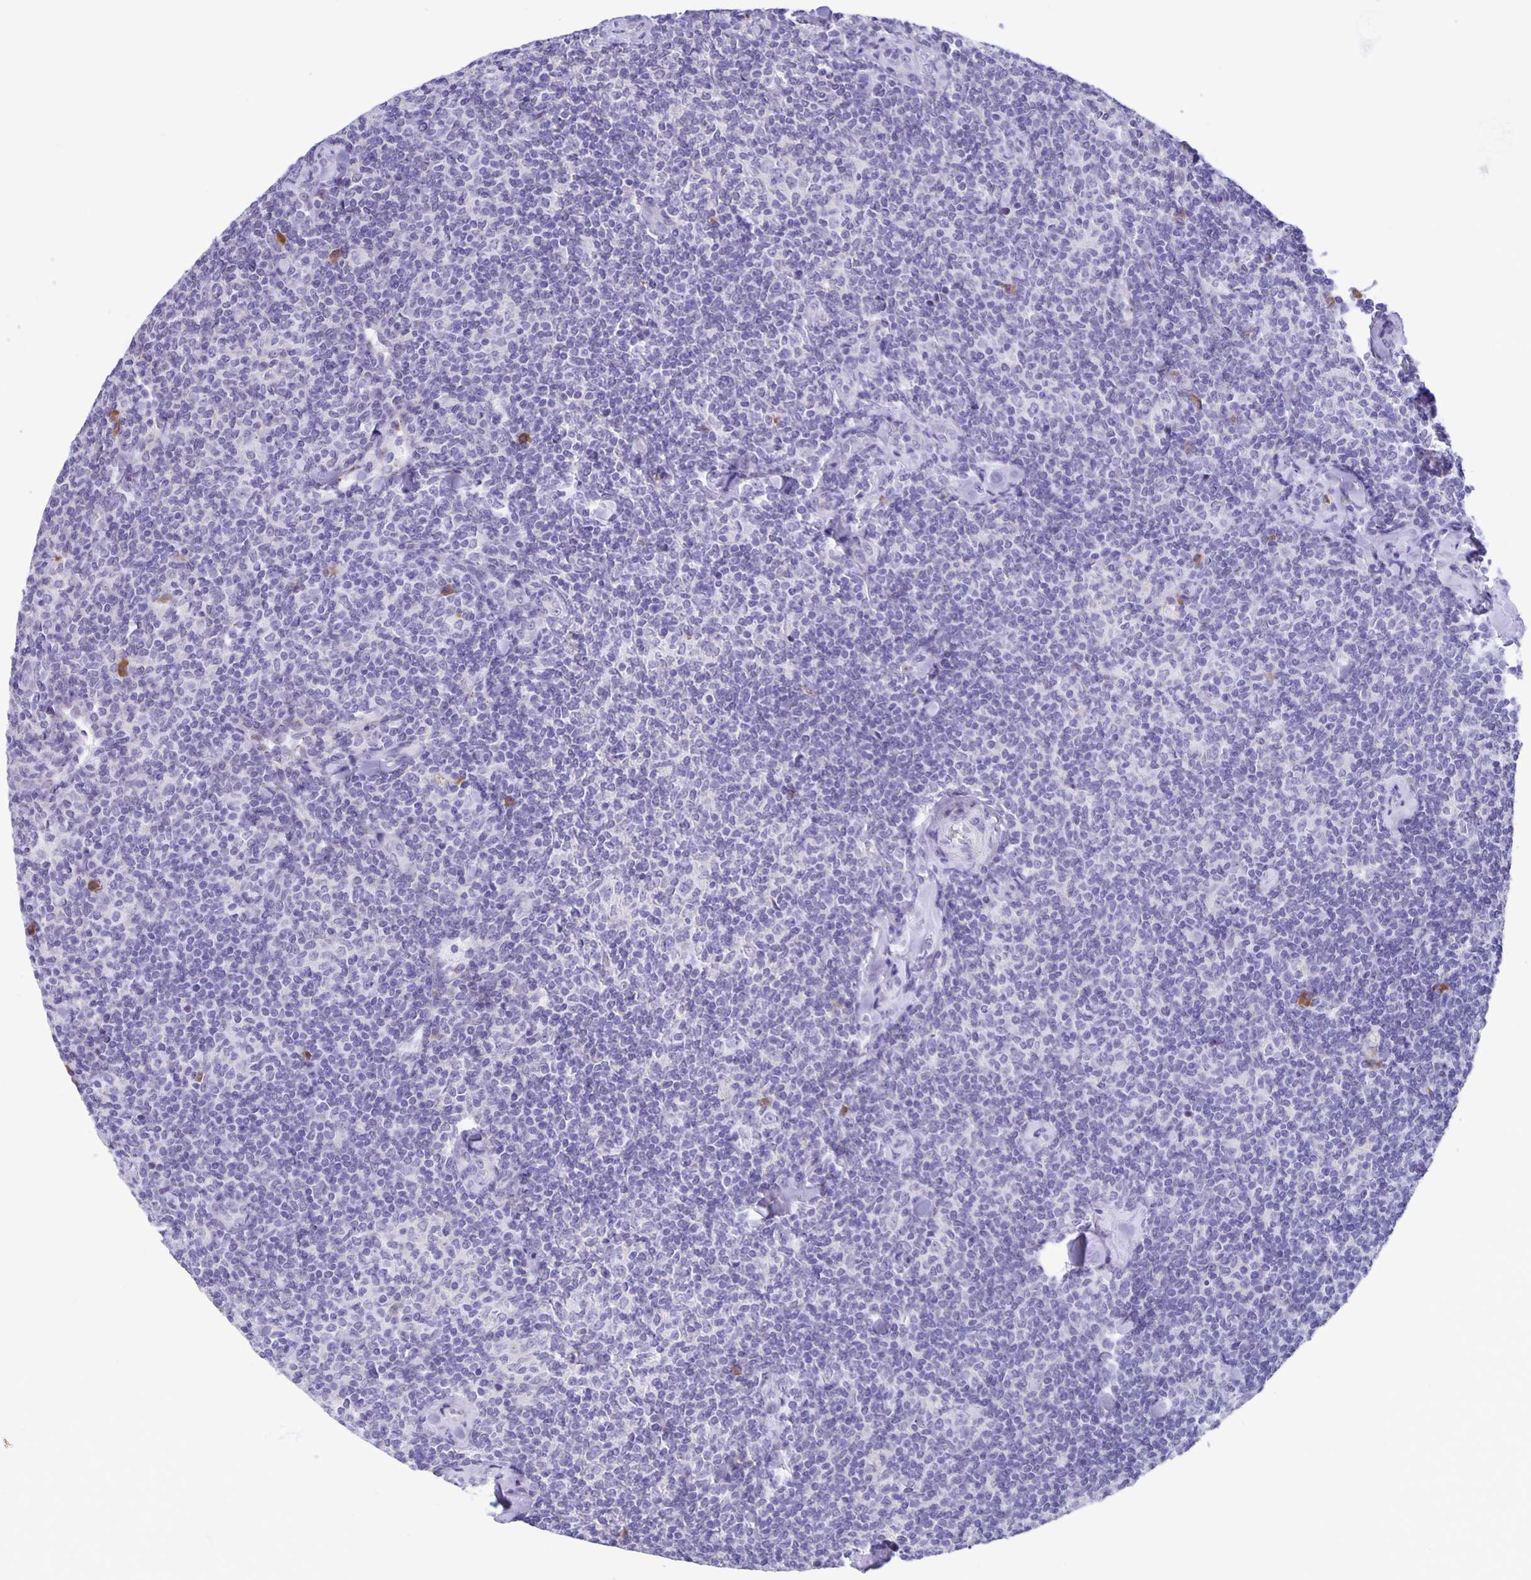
{"staining": {"intensity": "negative", "quantity": "none", "location": "none"}, "tissue": "lymphoma", "cell_type": "Tumor cells", "image_type": "cancer", "snomed": [{"axis": "morphology", "description": "Malignant lymphoma, non-Hodgkin's type, Low grade"}, {"axis": "topography", "description": "Lymph node"}], "caption": "Immunohistochemical staining of lymphoma reveals no significant positivity in tumor cells.", "gene": "ERMN", "patient": {"sex": "female", "age": 56}}